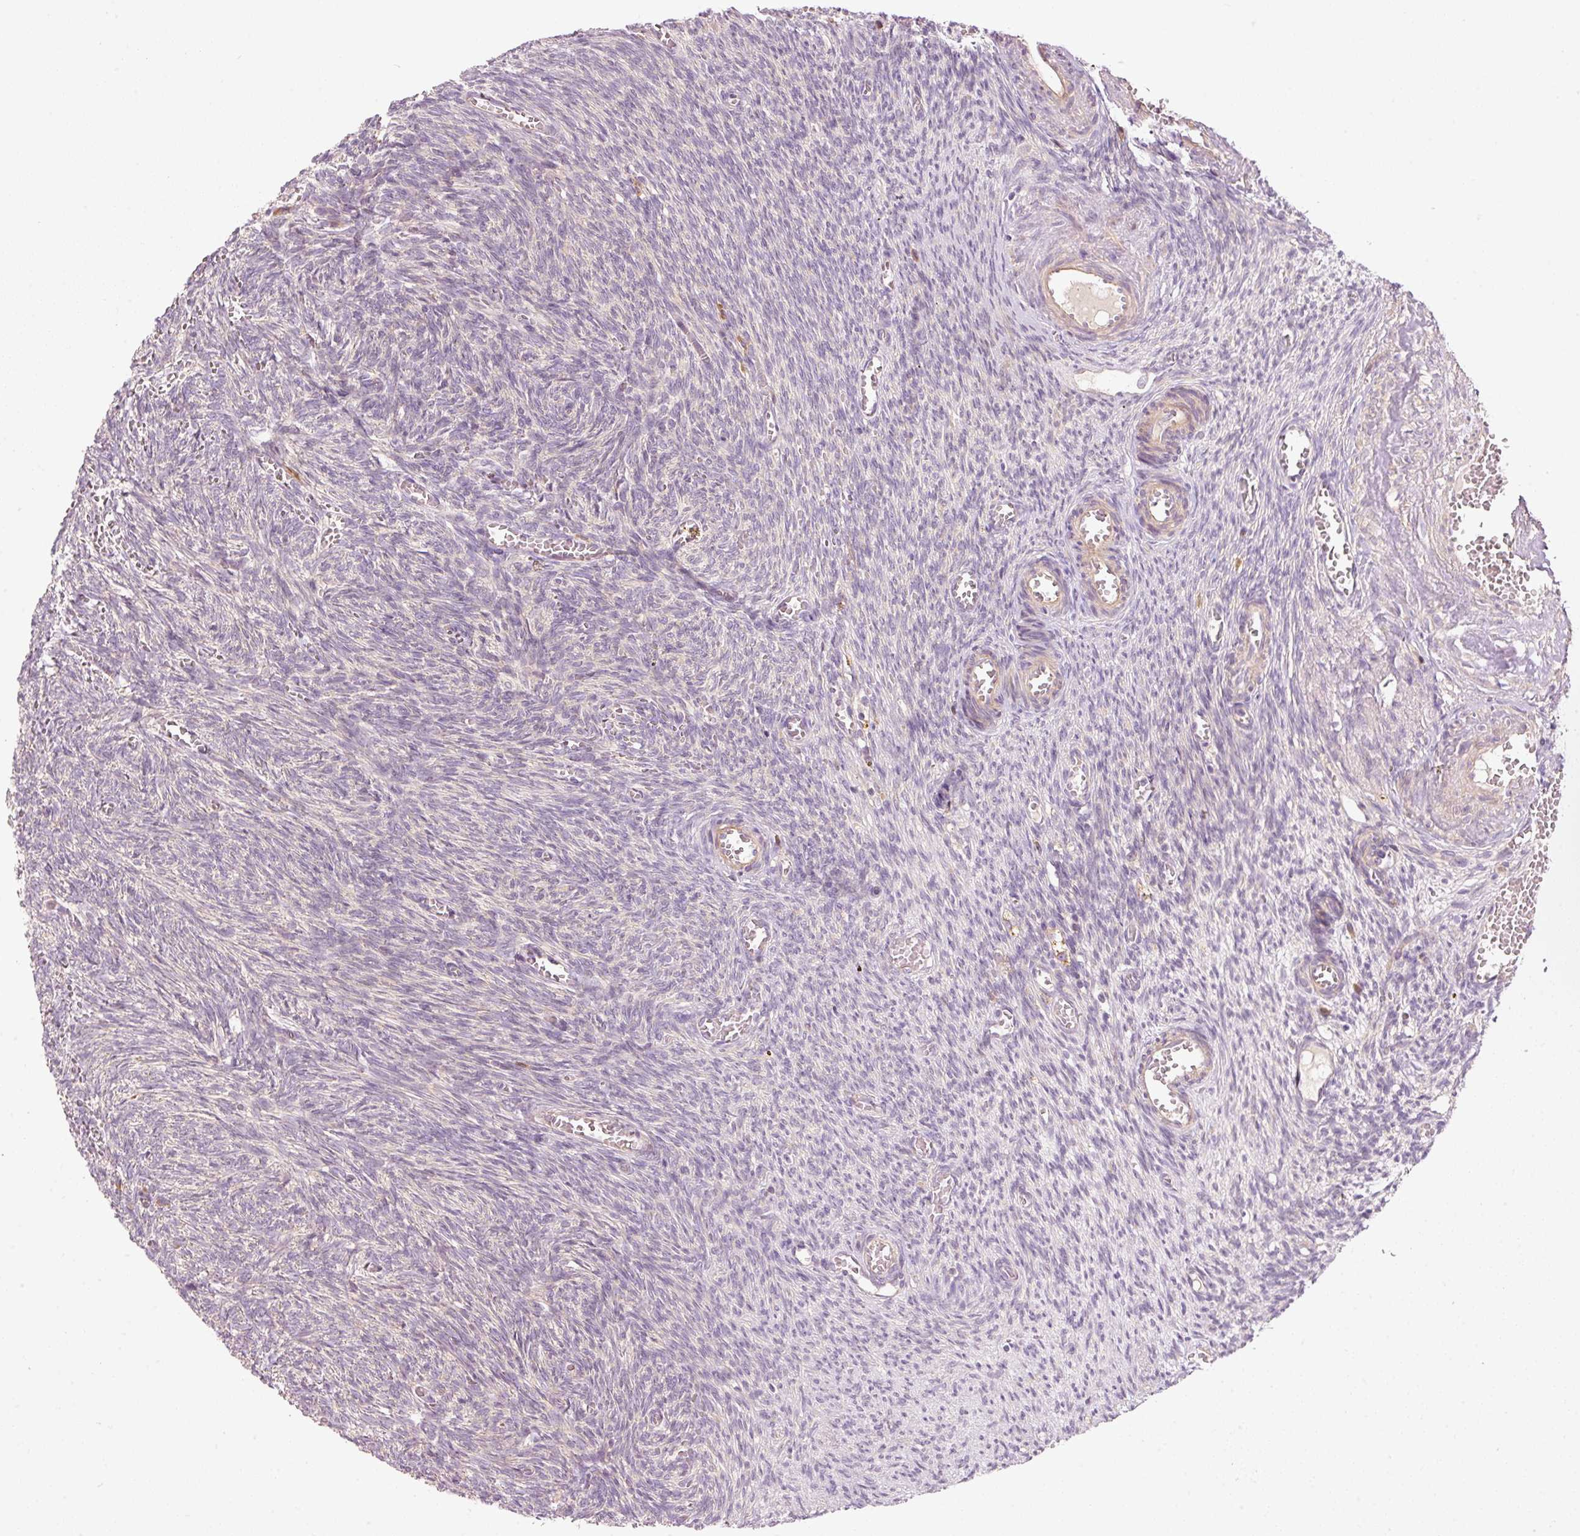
{"staining": {"intensity": "weak", "quantity": "25%-75%", "location": "cytoplasmic/membranous"}, "tissue": "ovary", "cell_type": "Follicle cells", "image_type": "normal", "snomed": [{"axis": "morphology", "description": "Normal tissue, NOS"}, {"axis": "topography", "description": "Ovary"}], "caption": "High-power microscopy captured an IHC image of normal ovary, revealing weak cytoplasmic/membranous staining in approximately 25%-75% of follicle cells.", "gene": "MAP10", "patient": {"sex": "female", "age": 67}}